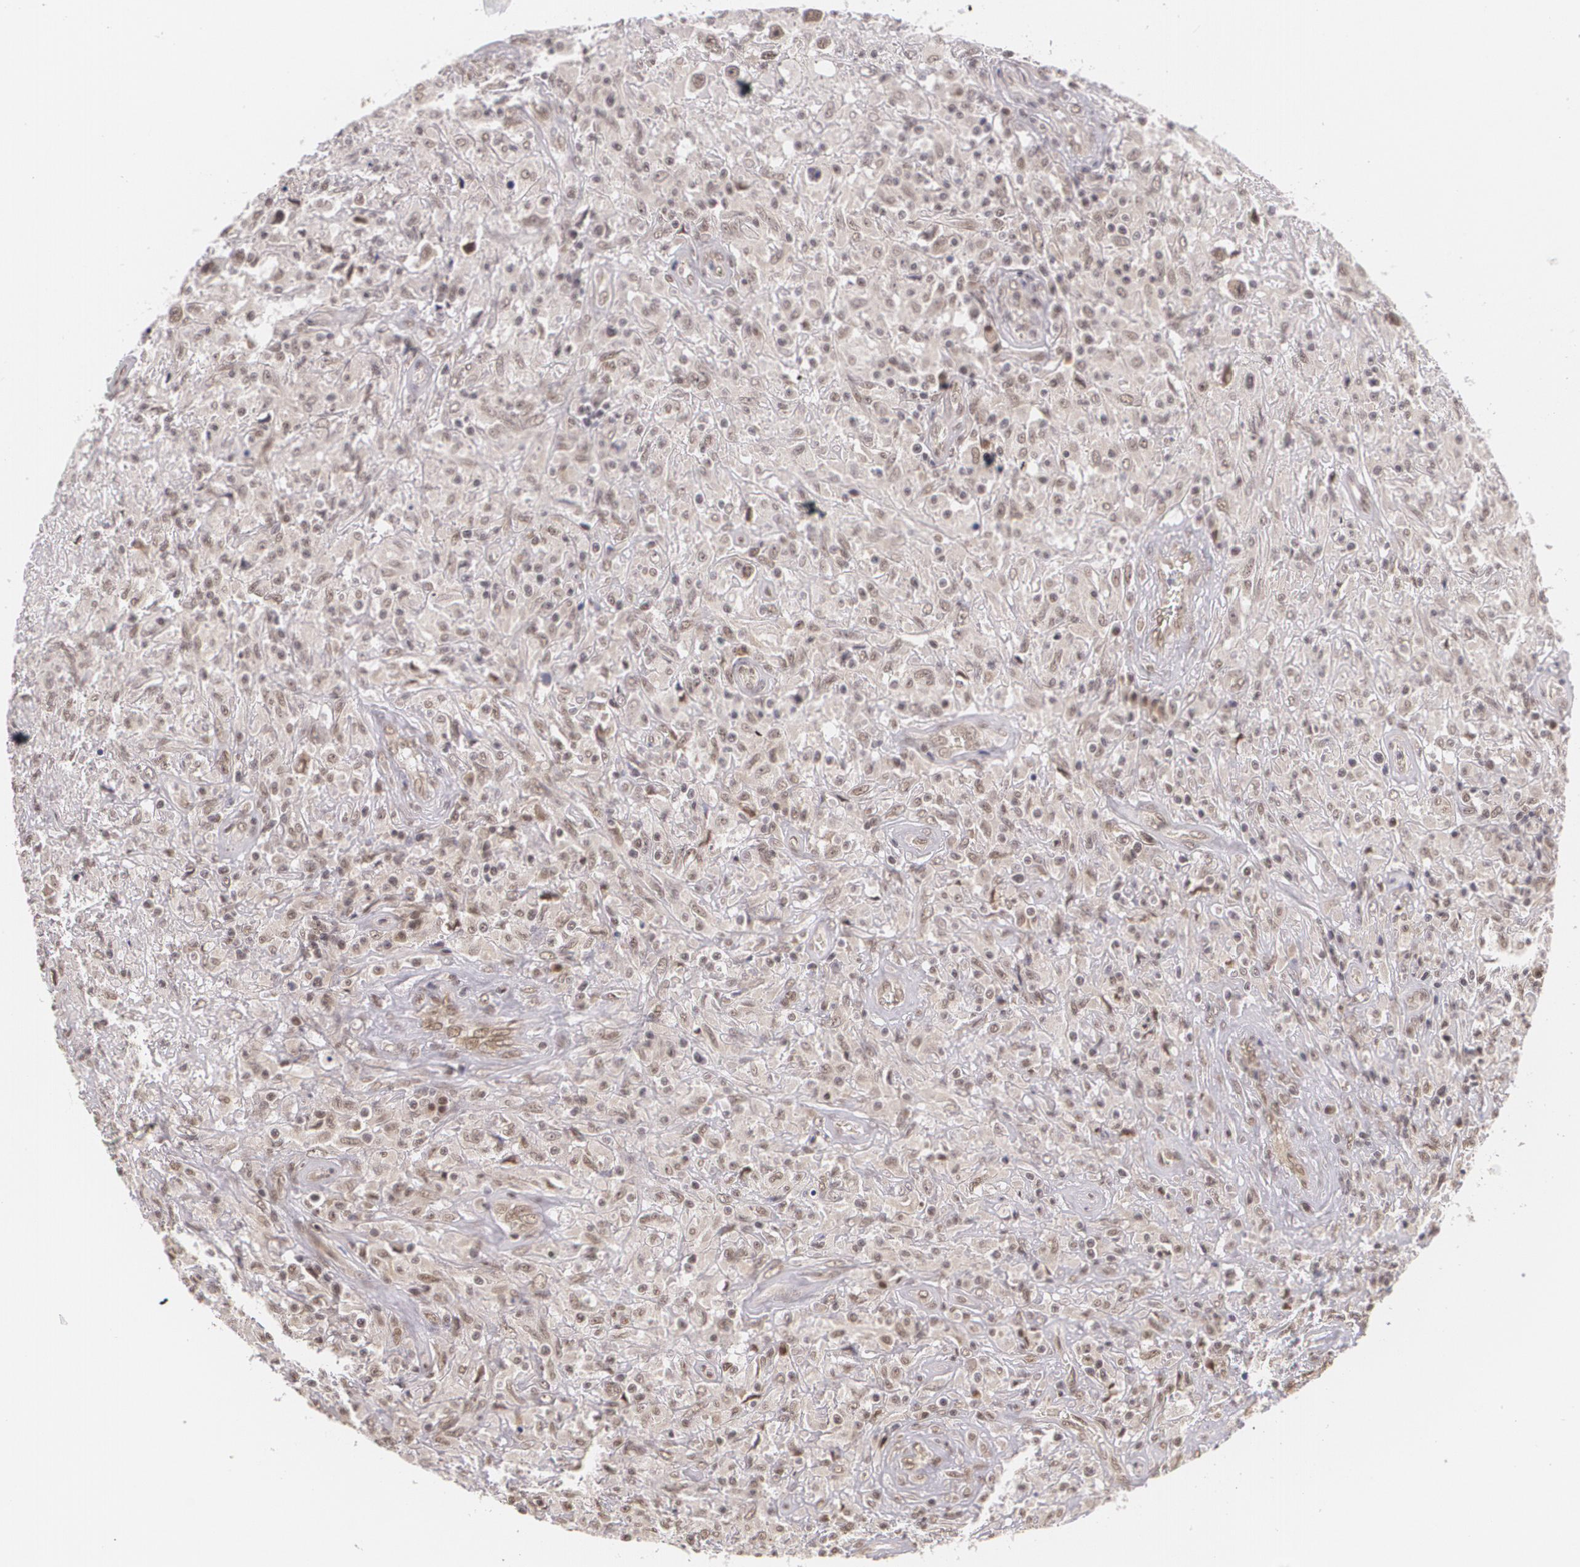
{"staining": {"intensity": "moderate", "quantity": ">75%", "location": "nuclear"}, "tissue": "testis cancer", "cell_type": "Tumor cells", "image_type": "cancer", "snomed": [{"axis": "morphology", "description": "Seminoma, NOS"}, {"axis": "topography", "description": "Testis"}], "caption": "Testis cancer was stained to show a protein in brown. There is medium levels of moderate nuclear expression in approximately >75% of tumor cells.", "gene": "ALX1", "patient": {"sex": "male", "age": 34}}